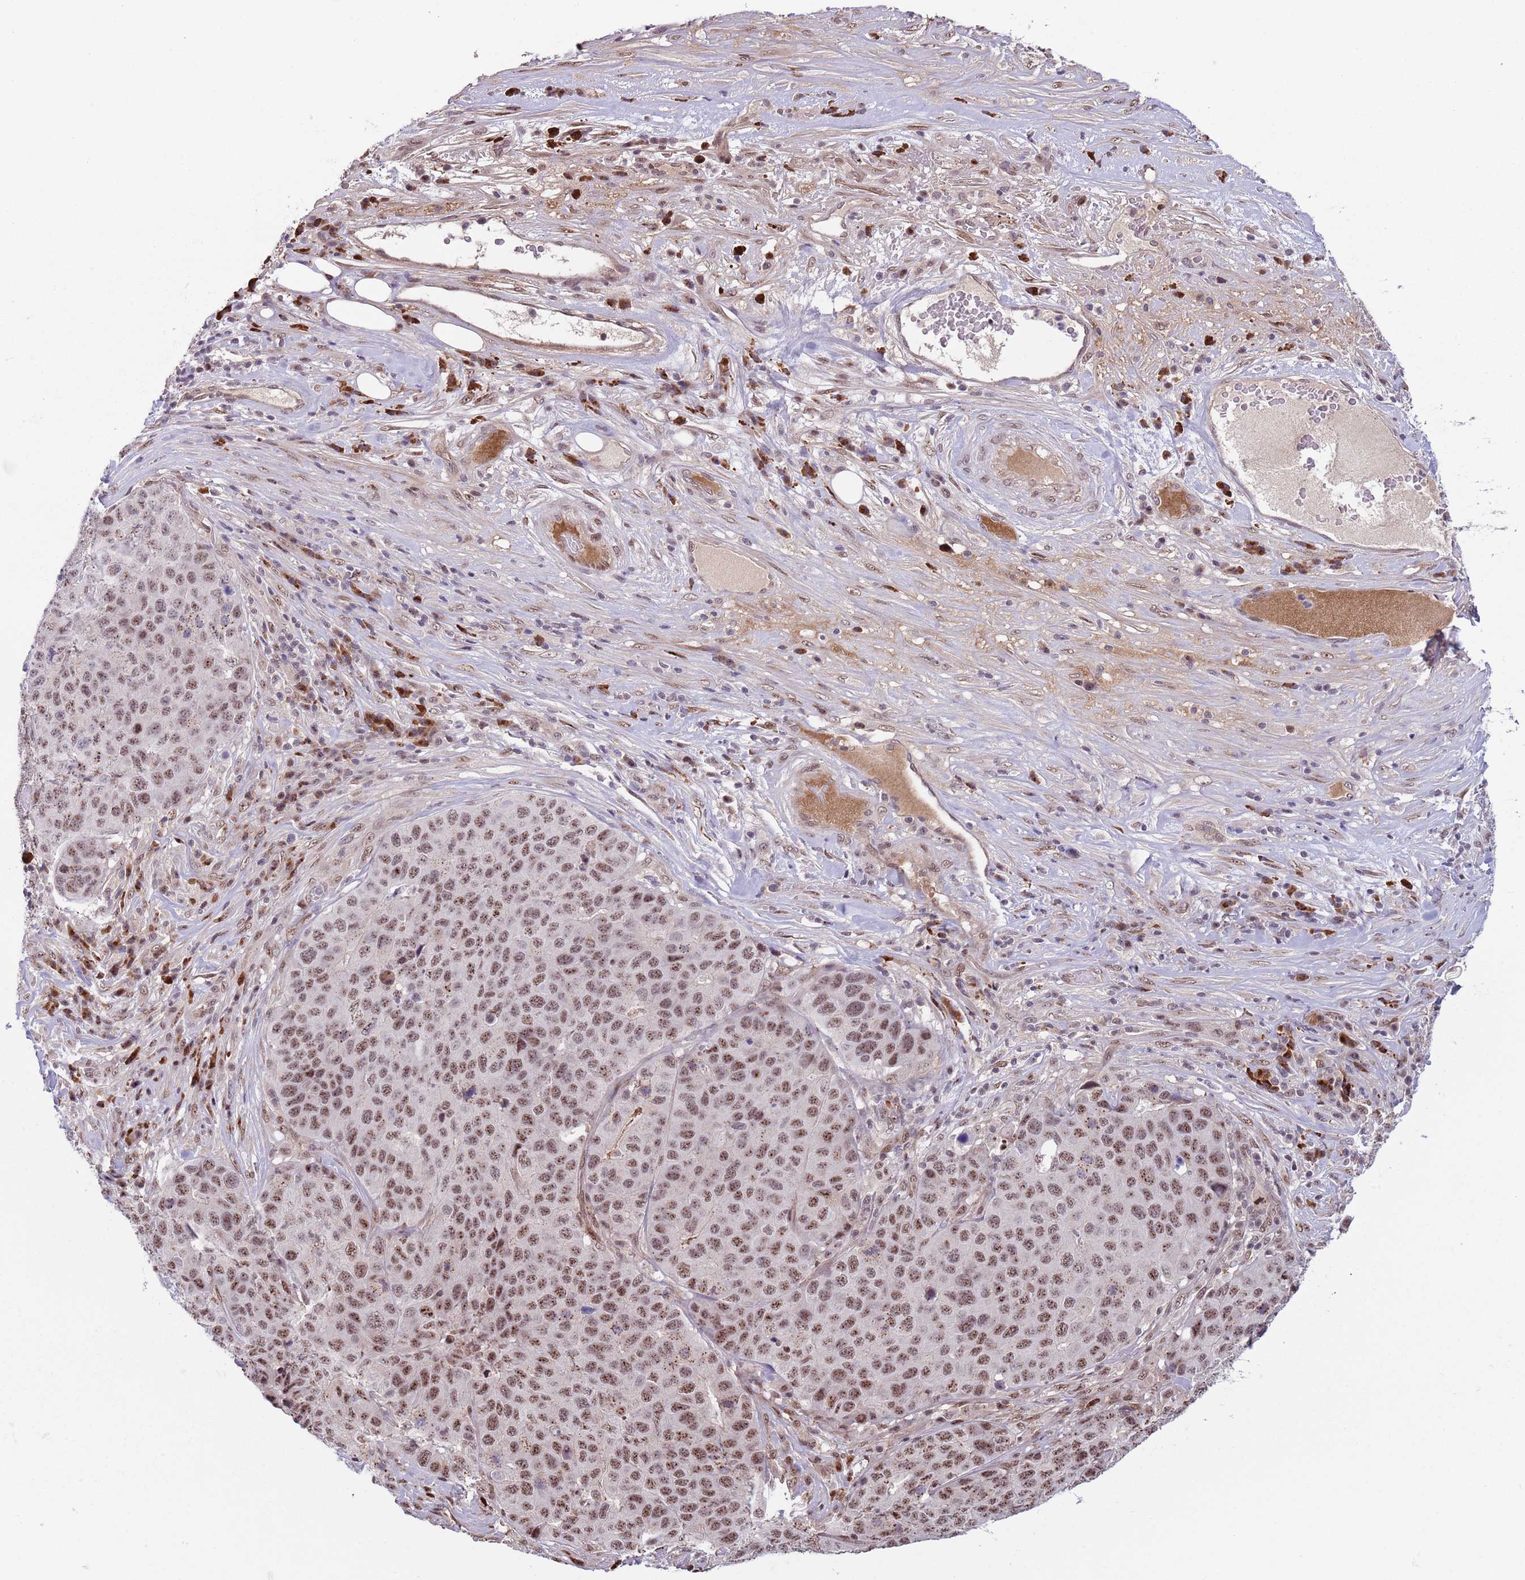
{"staining": {"intensity": "moderate", "quantity": ">75%", "location": "nuclear"}, "tissue": "stomach cancer", "cell_type": "Tumor cells", "image_type": "cancer", "snomed": [{"axis": "morphology", "description": "Adenocarcinoma, NOS"}, {"axis": "topography", "description": "Stomach"}], "caption": "Tumor cells demonstrate medium levels of moderate nuclear staining in approximately >75% of cells in human stomach cancer (adenocarcinoma).", "gene": "SIPA1L3", "patient": {"sex": "male", "age": 71}}